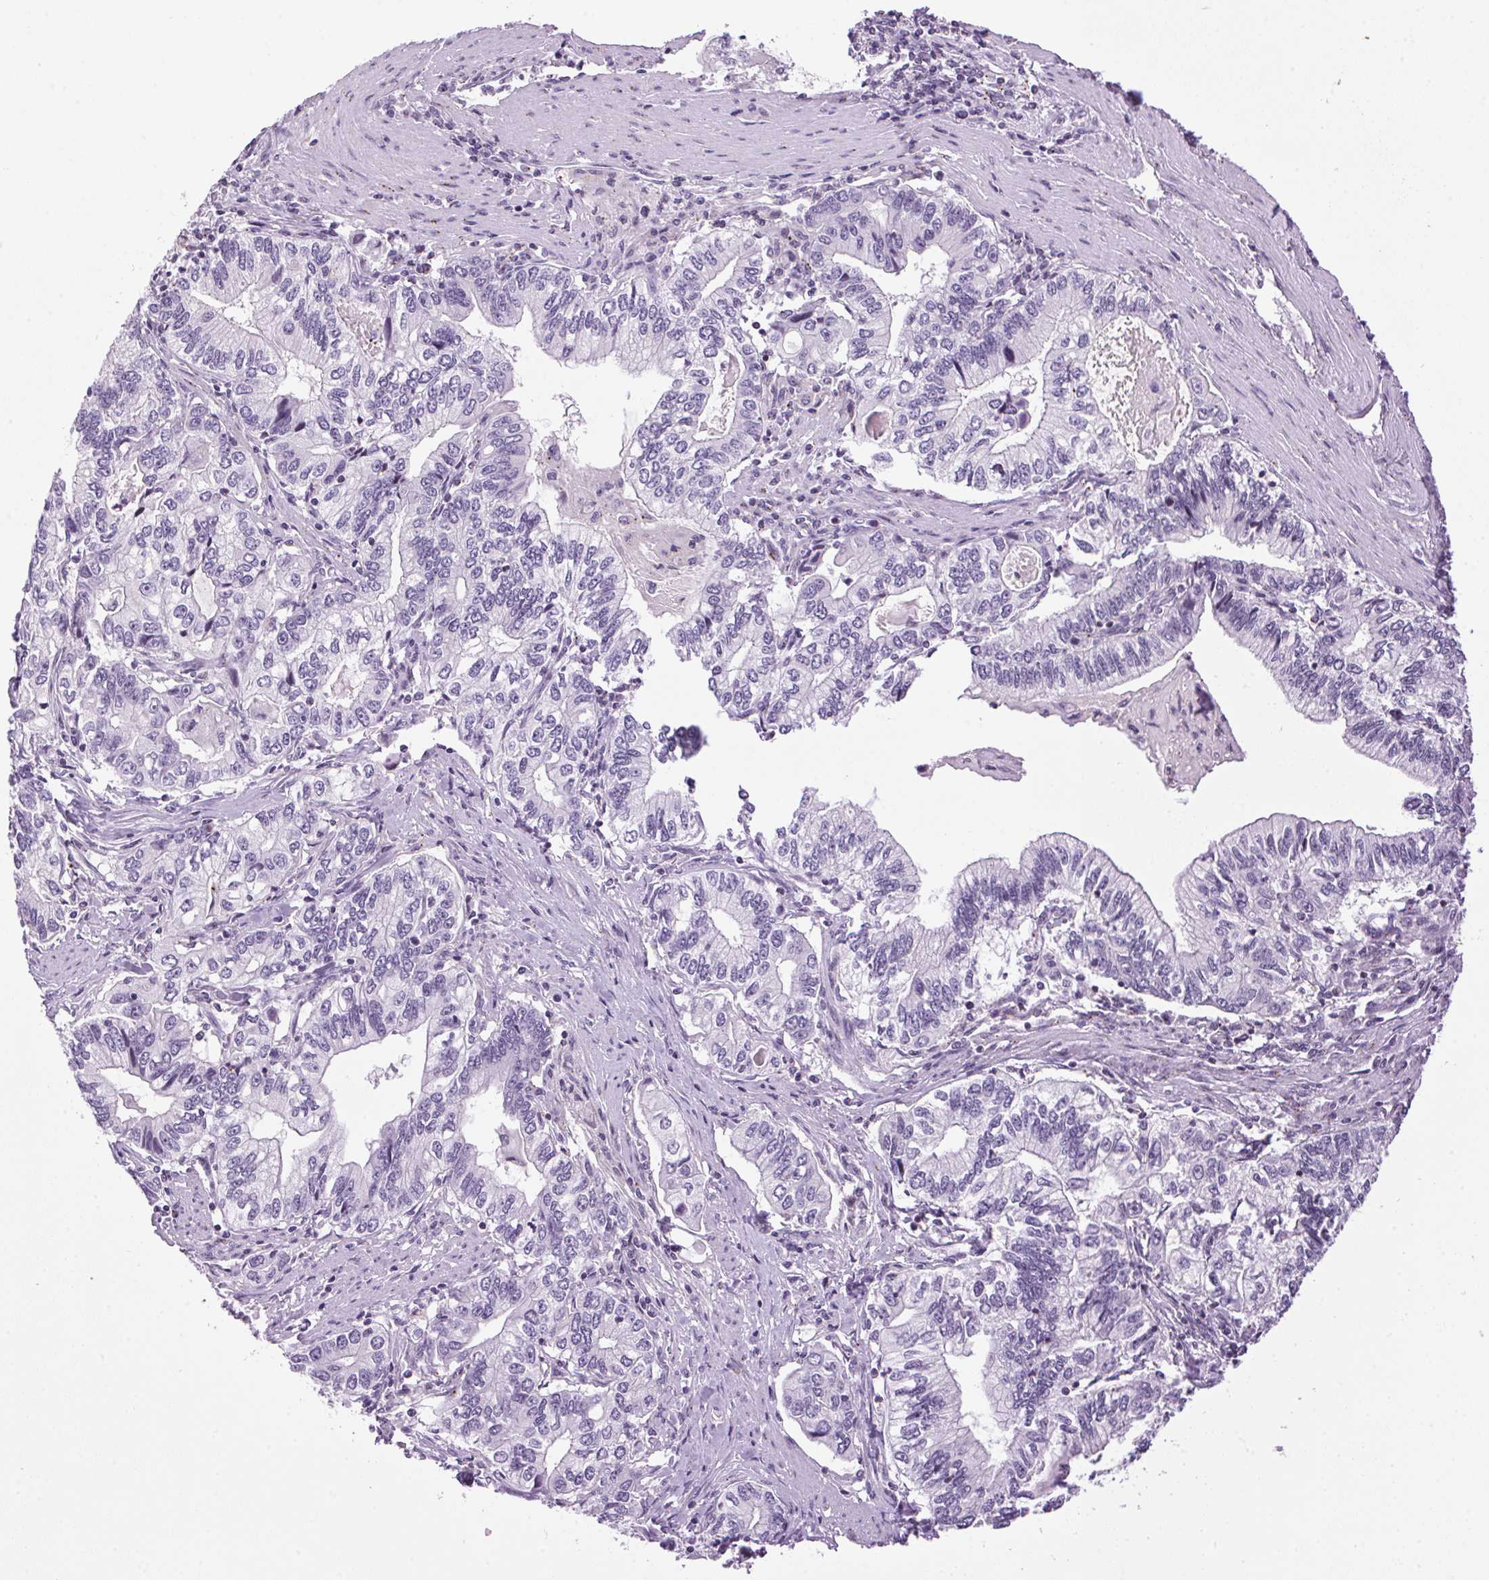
{"staining": {"intensity": "negative", "quantity": "none", "location": "none"}, "tissue": "stomach cancer", "cell_type": "Tumor cells", "image_type": "cancer", "snomed": [{"axis": "morphology", "description": "Adenocarcinoma, NOS"}, {"axis": "topography", "description": "Stomach, lower"}], "caption": "The immunohistochemistry photomicrograph has no significant positivity in tumor cells of stomach cancer tissue.", "gene": "TMEM88B", "patient": {"sex": "female", "age": 72}}